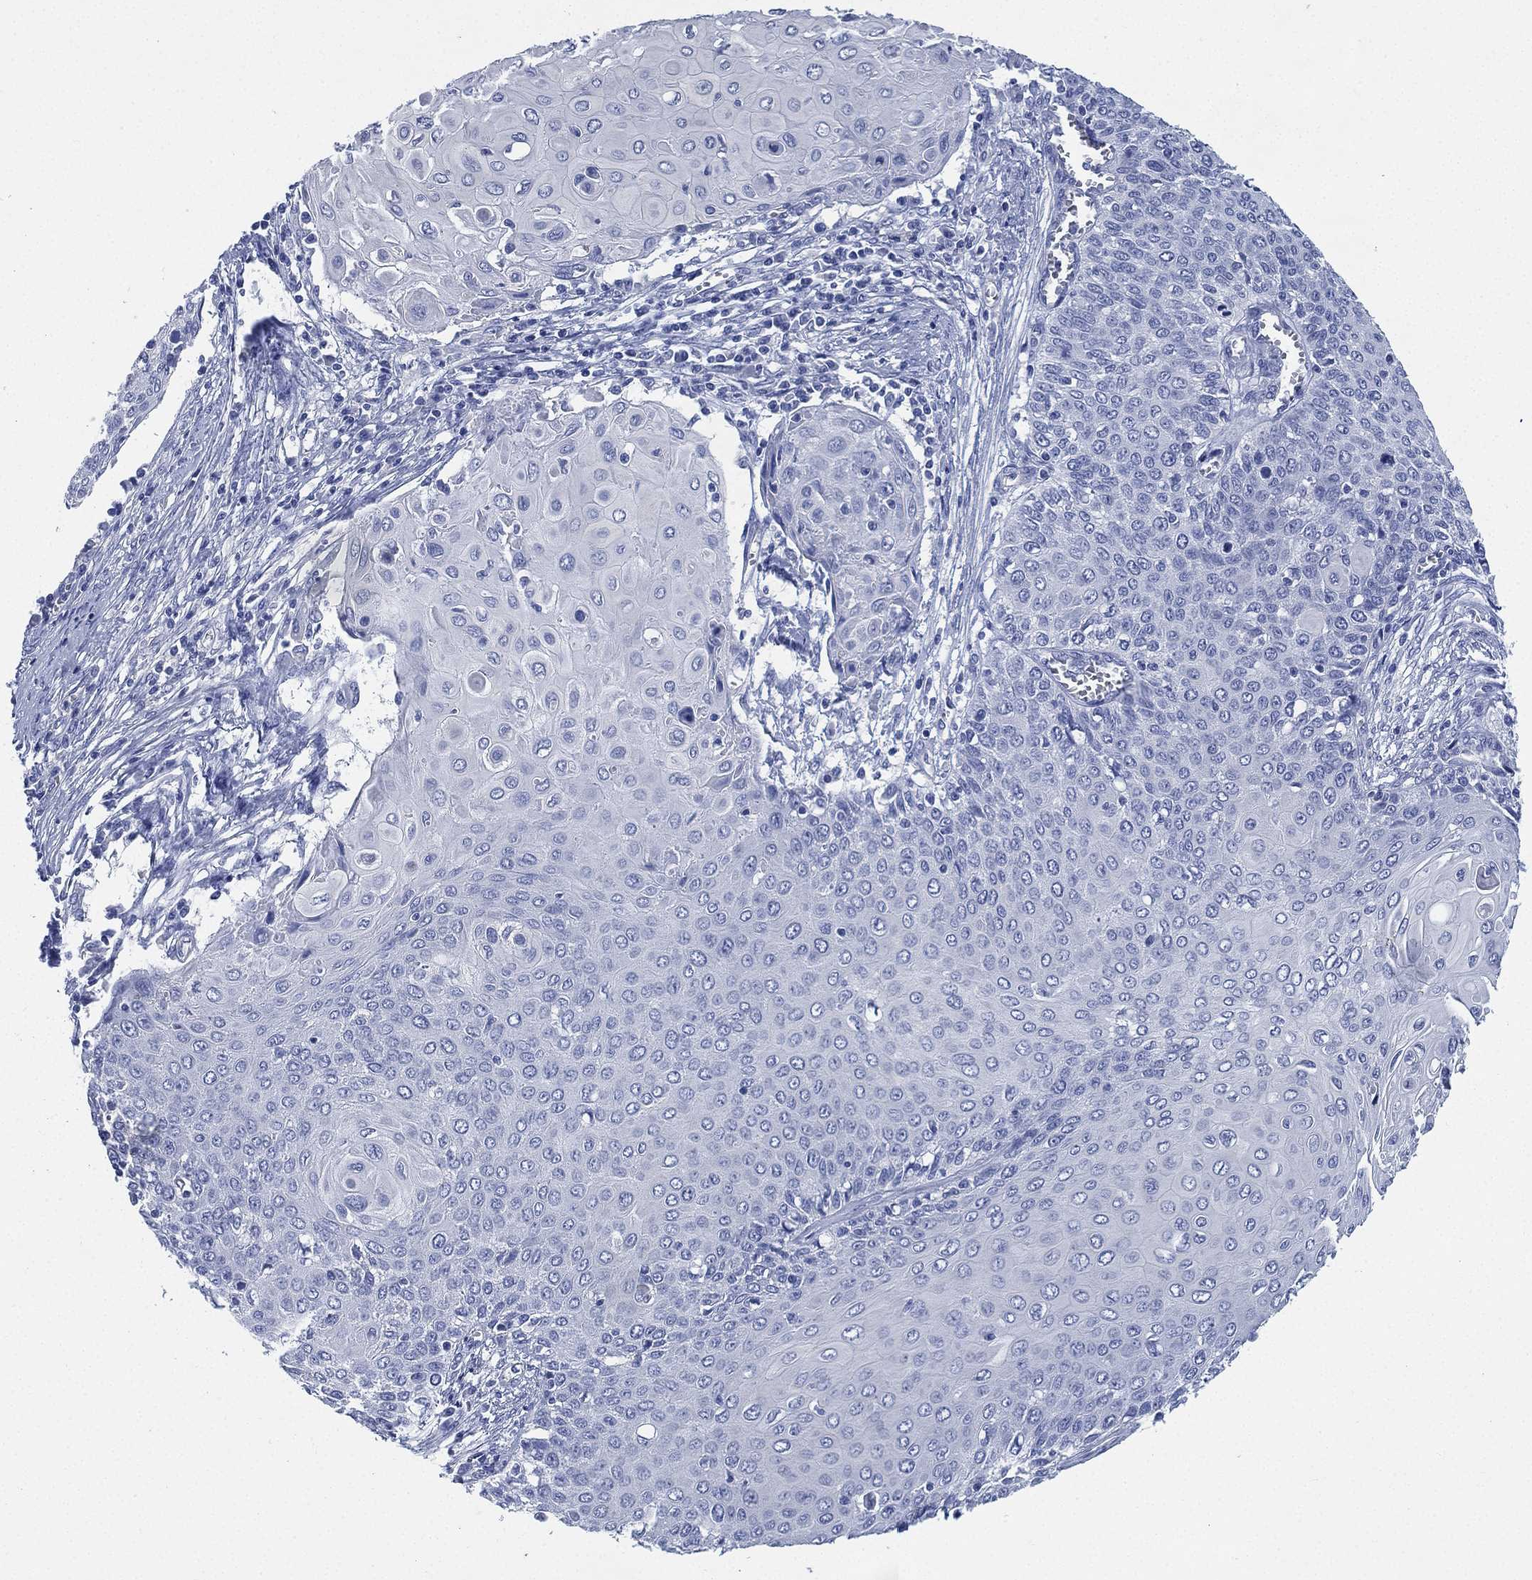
{"staining": {"intensity": "negative", "quantity": "none", "location": "none"}, "tissue": "cervical cancer", "cell_type": "Tumor cells", "image_type": "cancer", "snomed": [{"axis": "morphology", "description": "Squamous cell carcinoma, NOS"}, {"axis": "topography", "description": "Cervix"}], "caption": "IHC histopathology image of cervical cancer stained for a protein (brown), which displays no positivity in tumor cells.", "gene": "CCDC70", "patient": {"sex": "female", "age": 39}}